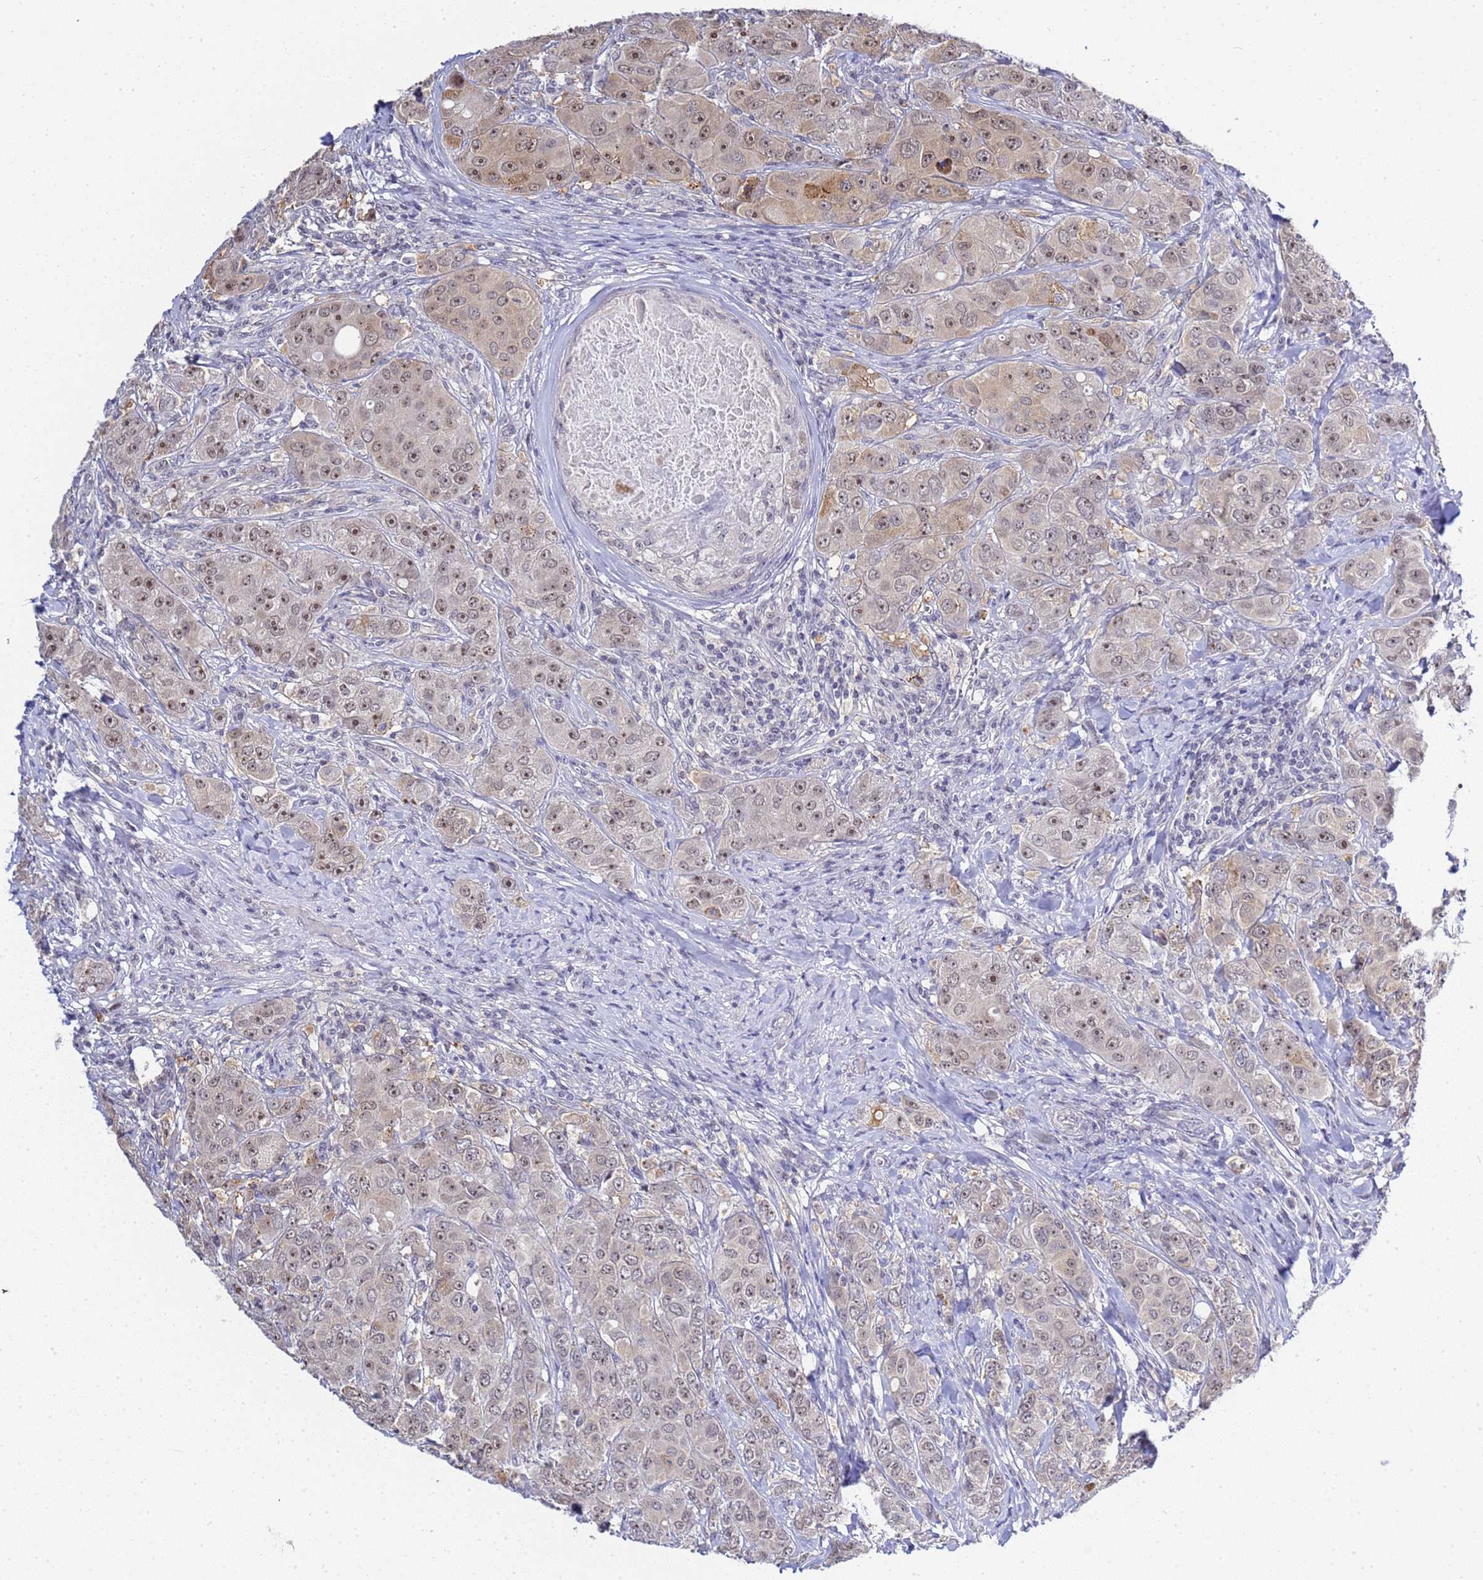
{"staining": {"intensity": "weak", "quantity": ">75%", "location": "nuclear"}, "tissue": "breast cancer", "cell_type": "Tumor cells", "image_type": "cancer", "snomed": [{"axis": "morphology", "description": "Duct carcinoma"}, {"axis": "topography", "description": "Breast"}], "caption": "Breast infiltrating ductal carcinoma was stained to show a protein in brown. There is low levels of weak nuclear positivity in approximately >75% of tumor cells. (IHC, brightfield microscopy, high magnification).", "gene": "ACTL6B", "patient": {"sex": "female", "age": 43}}